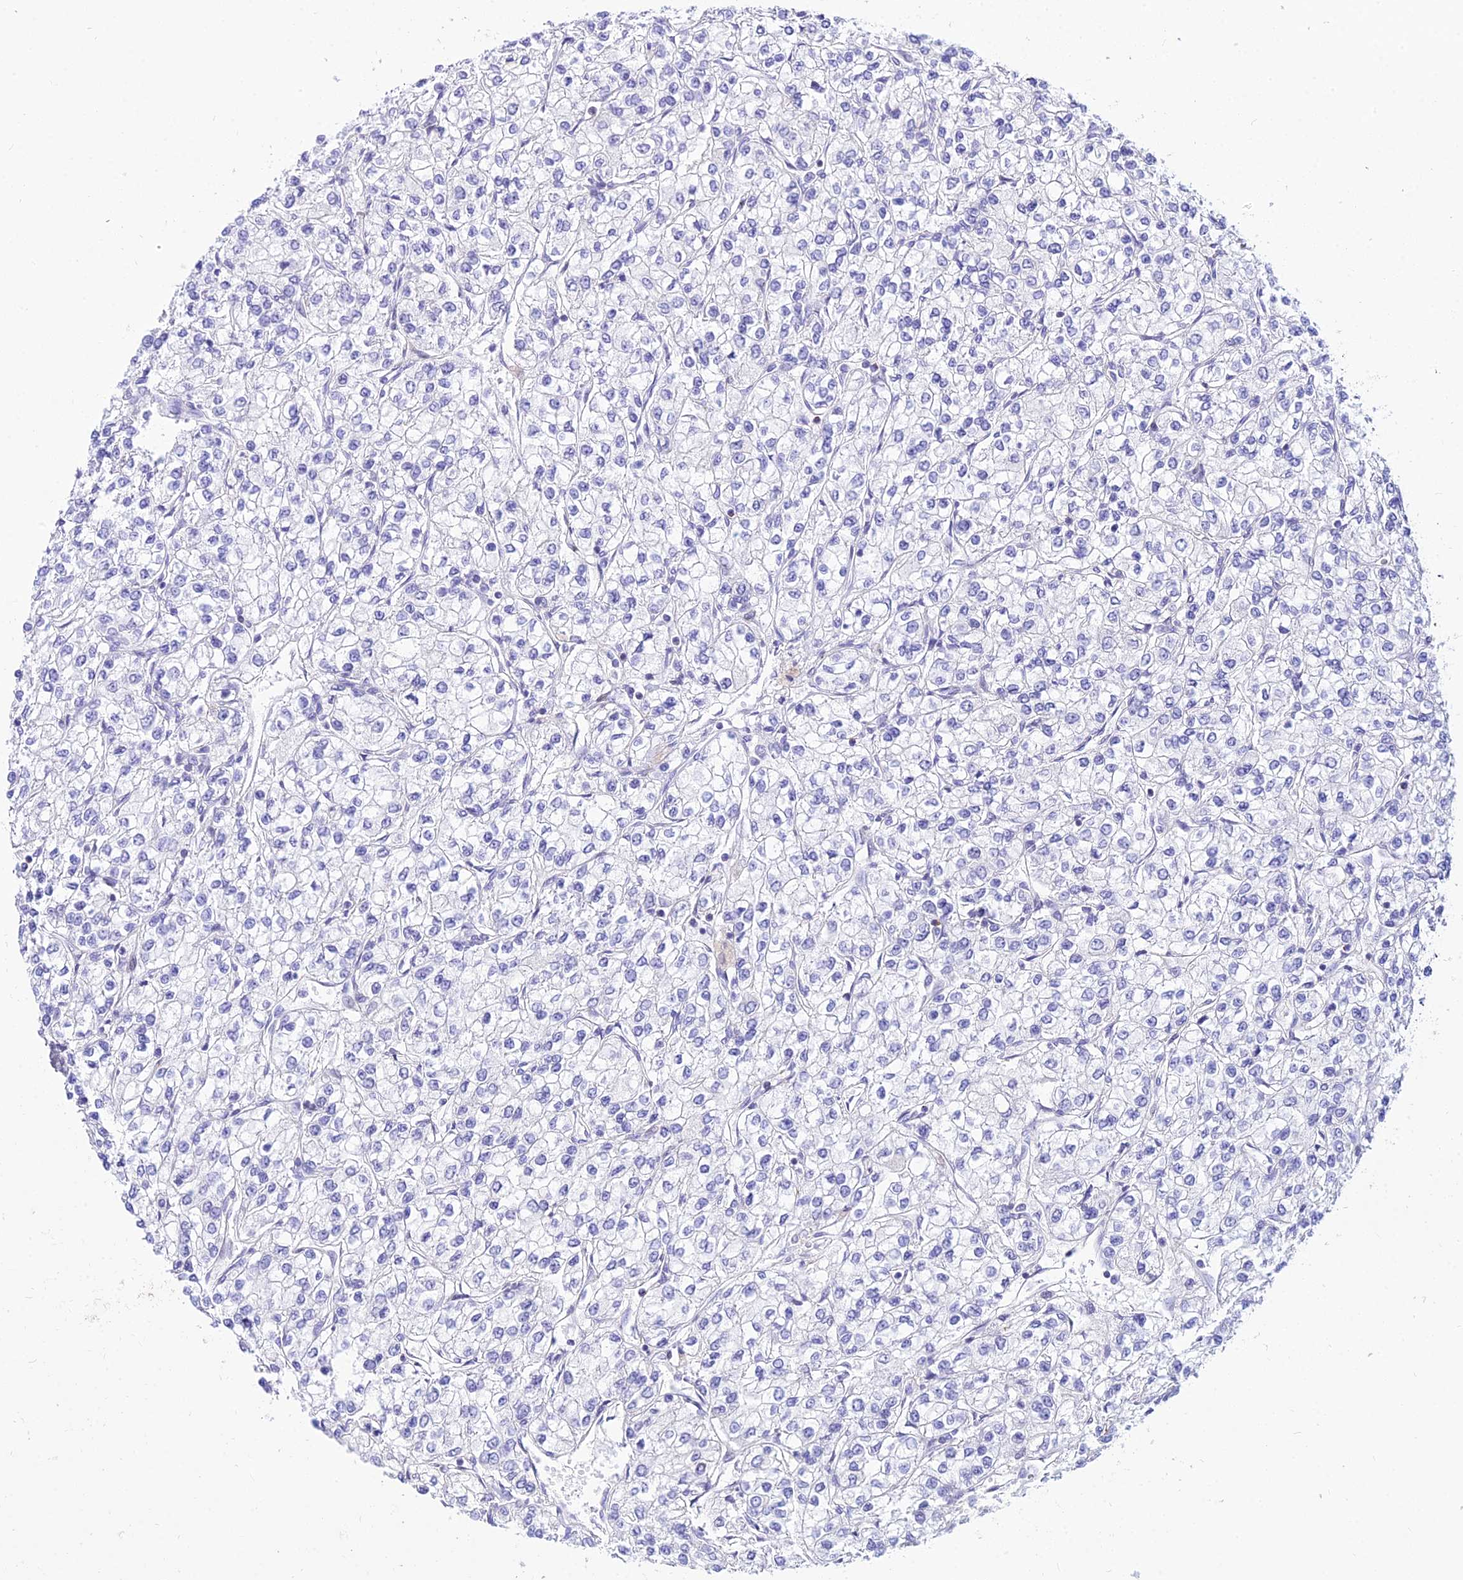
{"staining": {"intensity": "negative", "quantity": "none", "location": "none"}, "tissue": "renal cancer", "cell_type": "Tumor cells", "image_type": "cancer", "snomed": [{"axis": "morphology", "description": "Adenocarcinoma, NOS"}, {"axis": "topography", "description": "Kidney"}], "caption": "Renal adenocarcinoma stained for a protein using immunohistochemistry exhibits no positivity tumor cells.", "gene": "DLX1", "patient": {"sex": "male", "age": 80}}